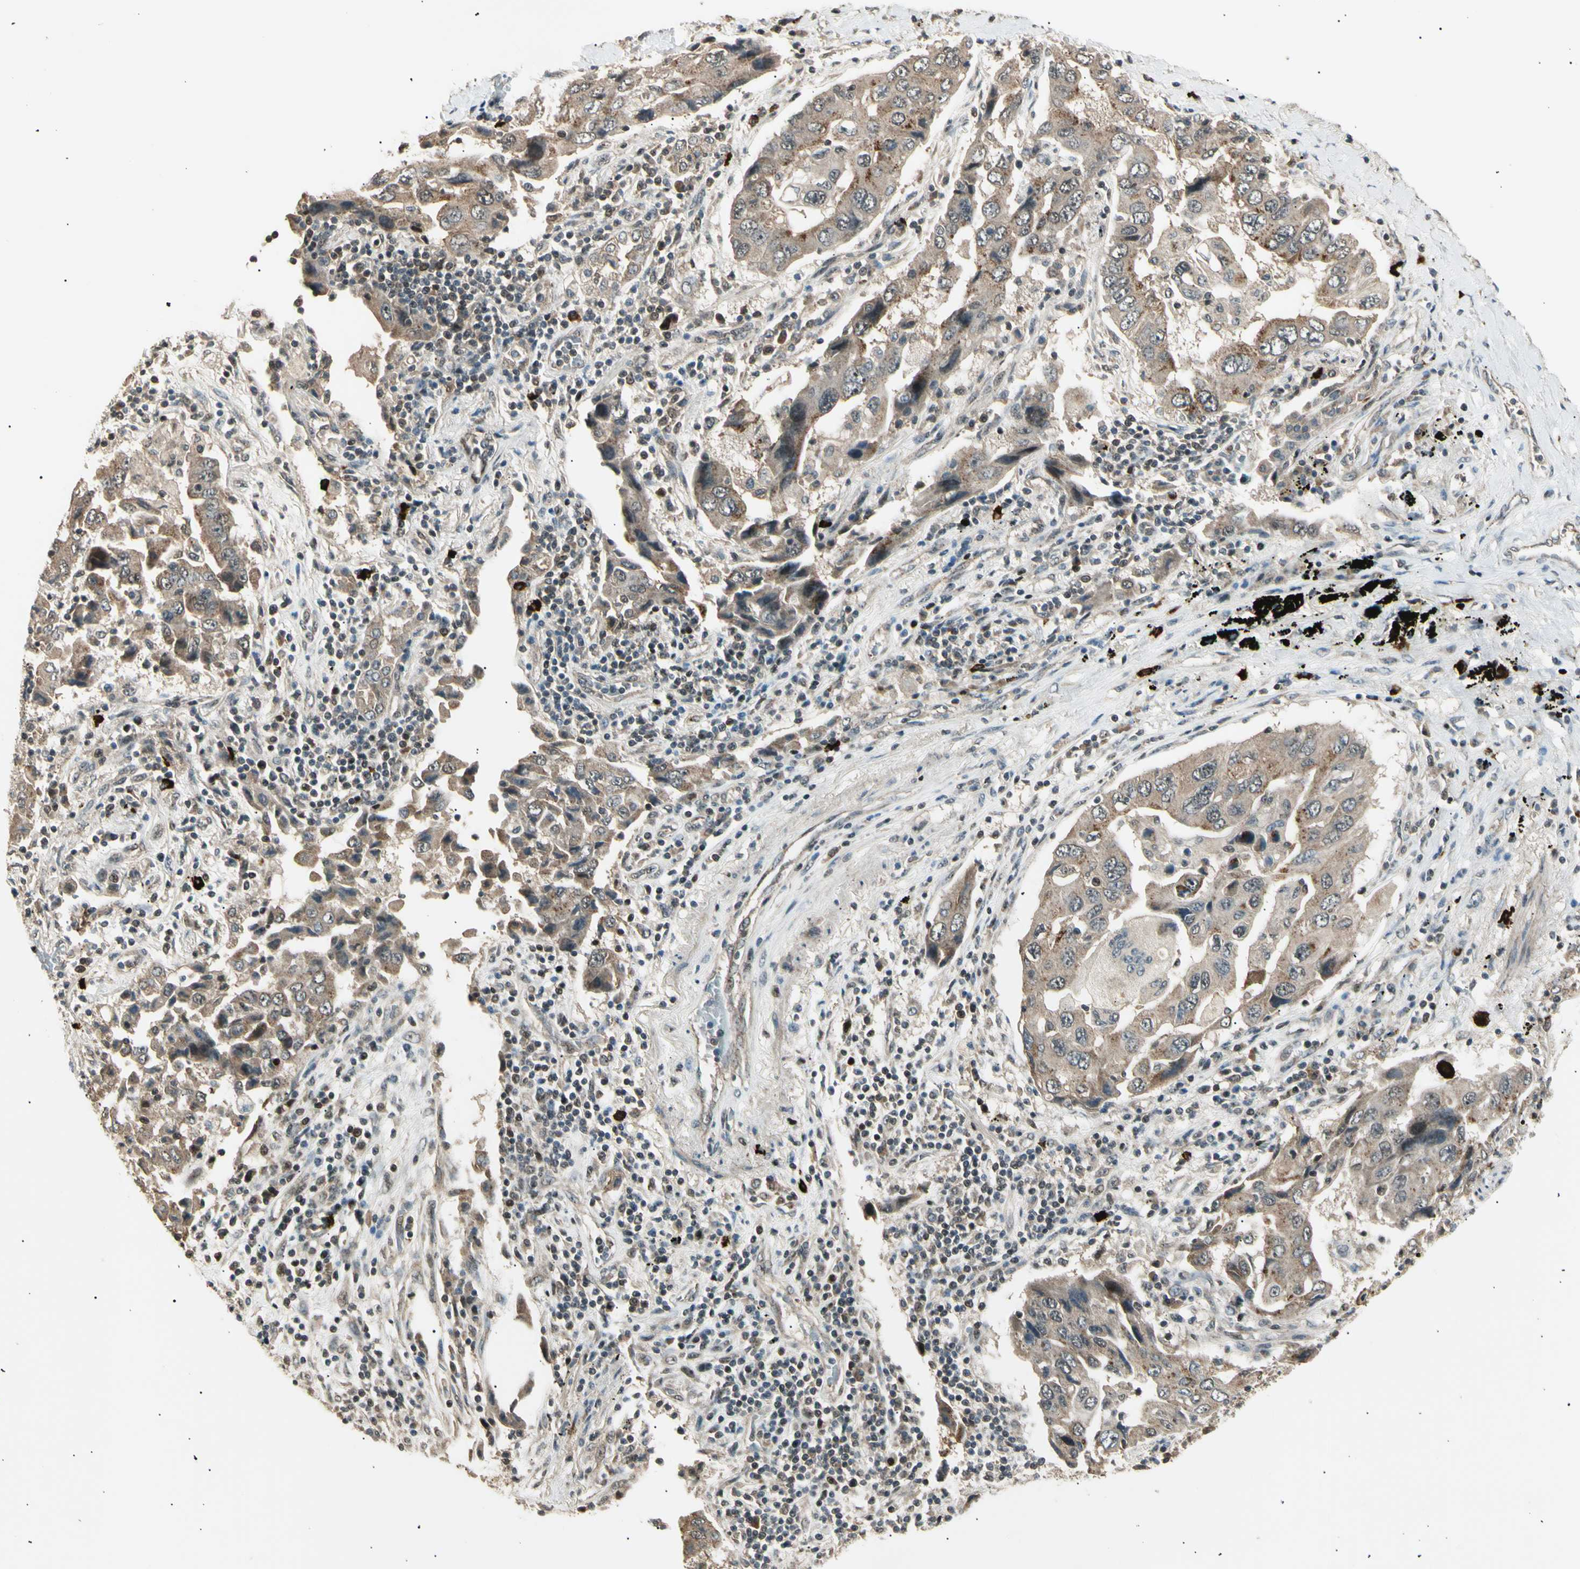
{"staining": {"intensity": "weak", "quantity": ">75%", "location": "cytoplasmic/membranous"}, "tissue": "lung cancer", "cell_type": "Tumor cells", "image_type": "cancer", "snomed": [{"axis": "morphology", "description": "Adenocarcinoma, NOS"}, {"axis": "topography", "description": "Lung"}], "caption": "An image of lung cancer stained for a protein shows weak cytoplasmic/membranous brown staining in tumor cells. The protein is stained brown, and the nuclei are stained in blue (DAB IHC with brightfield microscopy, high magnification).", "gene": "NUAK2", "patient": {"sex": "female", "age": 65}}